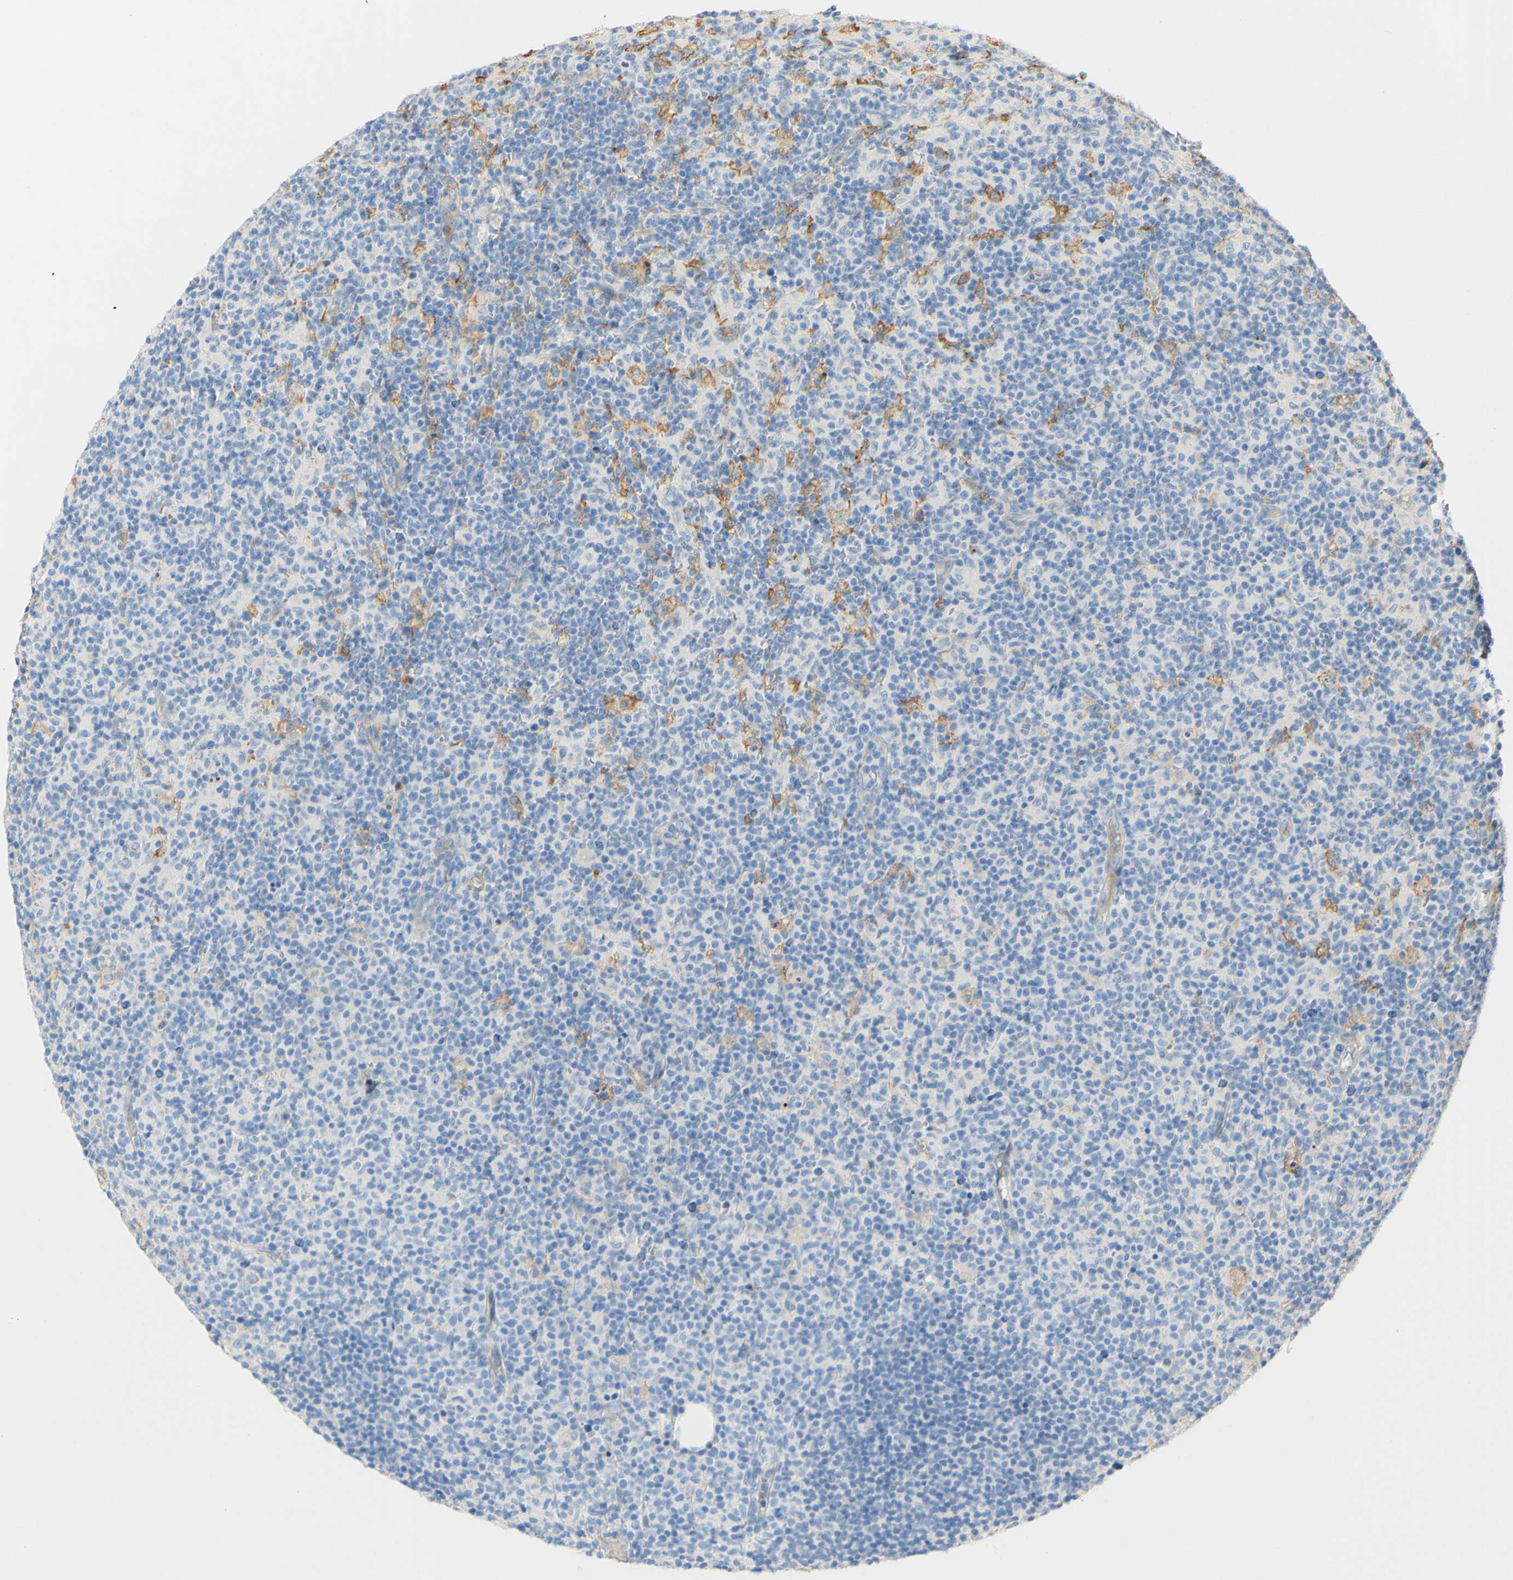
{"staining": {"intensity": "negative", "quantity": "none", "location": "none"}, "tissue": "lymph node", "cell_type": "Germinal center cells", "image_type": "normal", "snomed": [{"axis": "morphology", "description": "Normal tissue, NOS"}, {"axis": "morphology", "description": "Inflammation, NOS"}, {"axis": "topography", "description": "Lymph node"}], "caption": "Germinal center cells show no significant staining in unremarkable lymph node.", "gene": "FCGRT", "patient": {"sex": "male", "age": 55}}